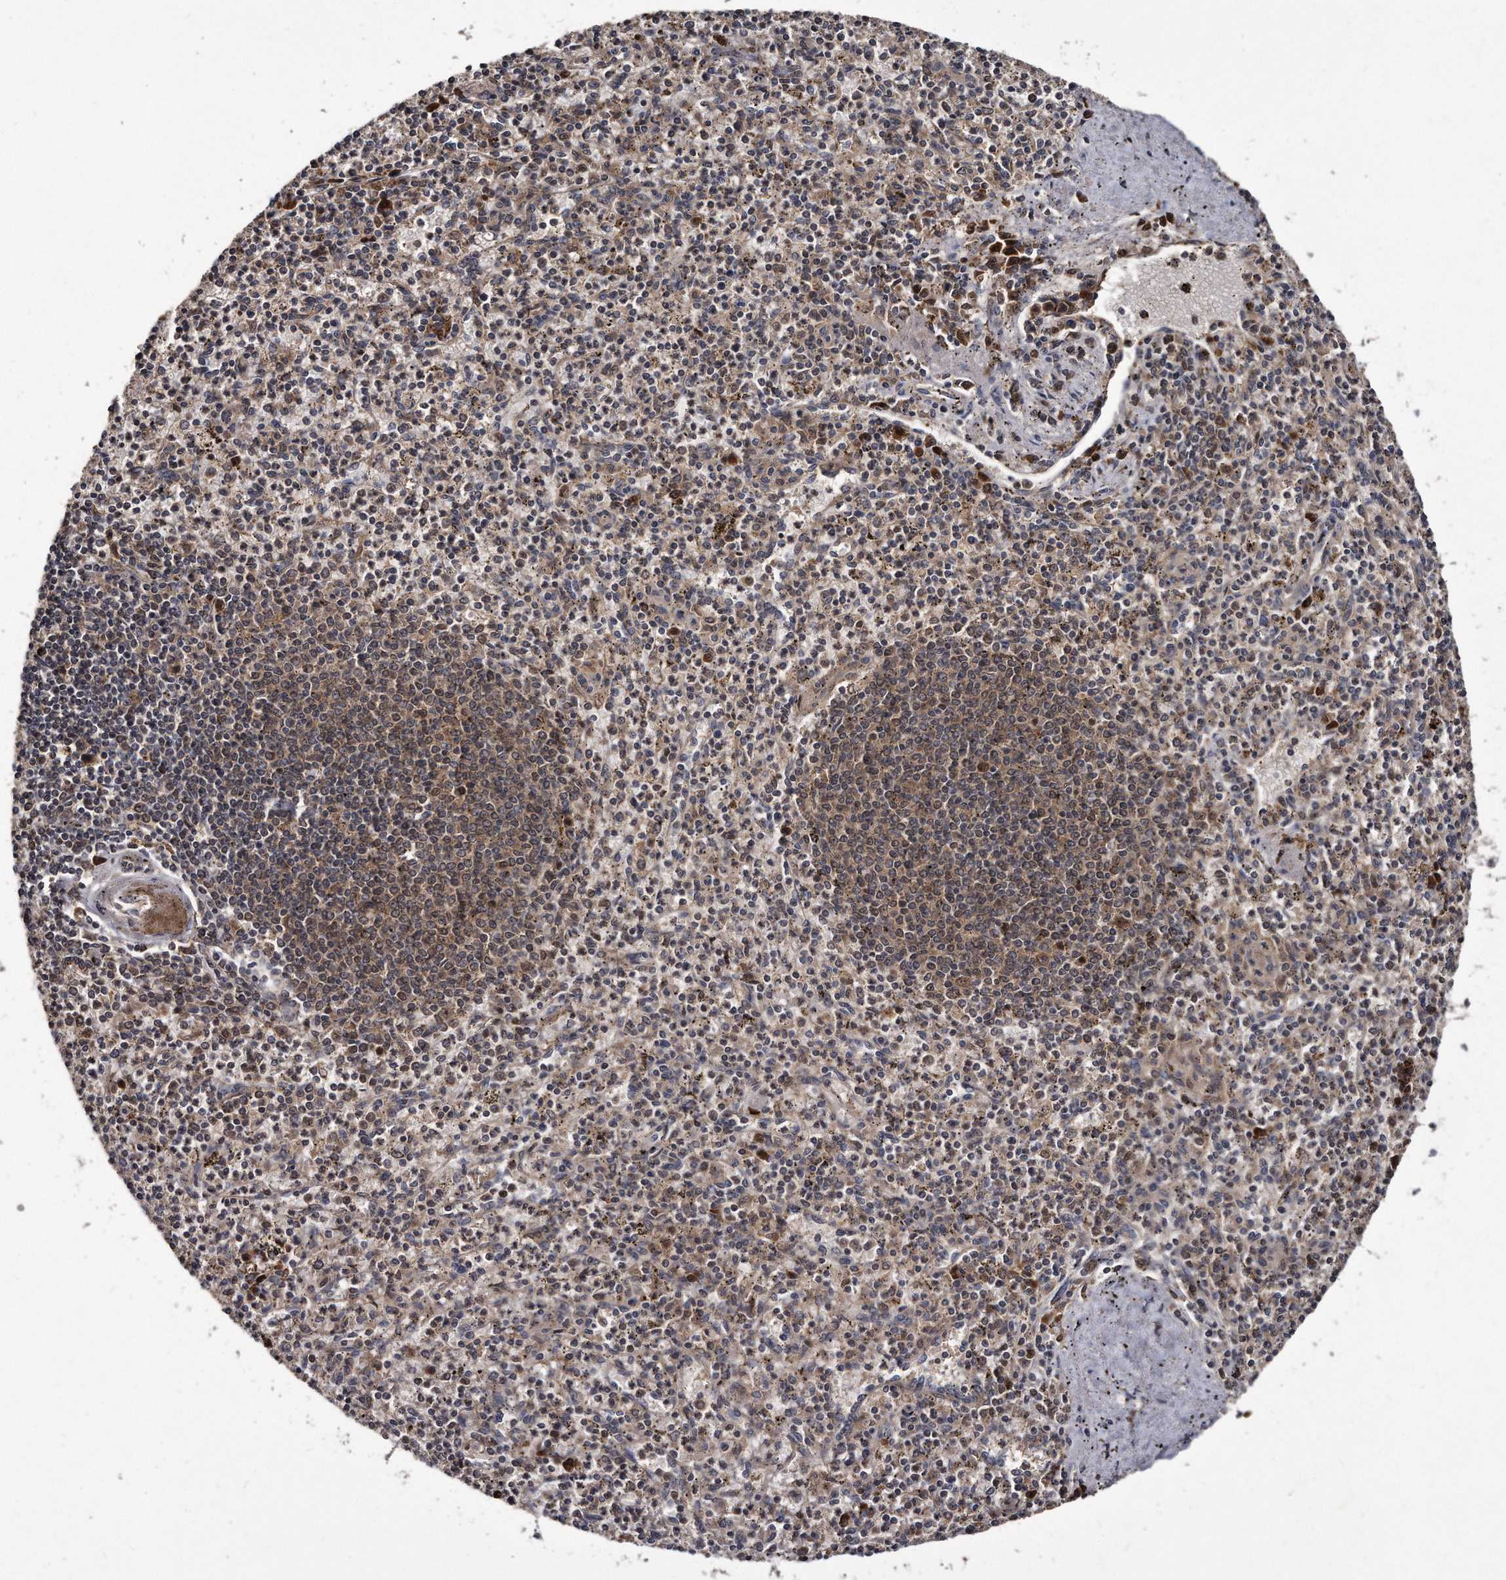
{"staining": {"intensity": "moderate", "quantity": "<25%", "location": "cytoplasmic/membranous"}, "tissue": "spleen", "cell_type": "Cells in red pulp", "image_type": "normal", "snomed": [{"axis": "morphology", "description": "Normal tissue, NOS"}, {"axis": "topography", "description": "Spleen"}], "caption": "High-magnification brightfield microscopy of normal spleen stained with DAB (brown) and counterstained with hematoxylin (blue). cells in red pulp exhibit moderate cytoplasmic/membranous staining is present in approximately<25% of cells. Nuclei are stained in blue.", "gene": "FAM136A", "patient": {"sex": "male", "age": 72}}